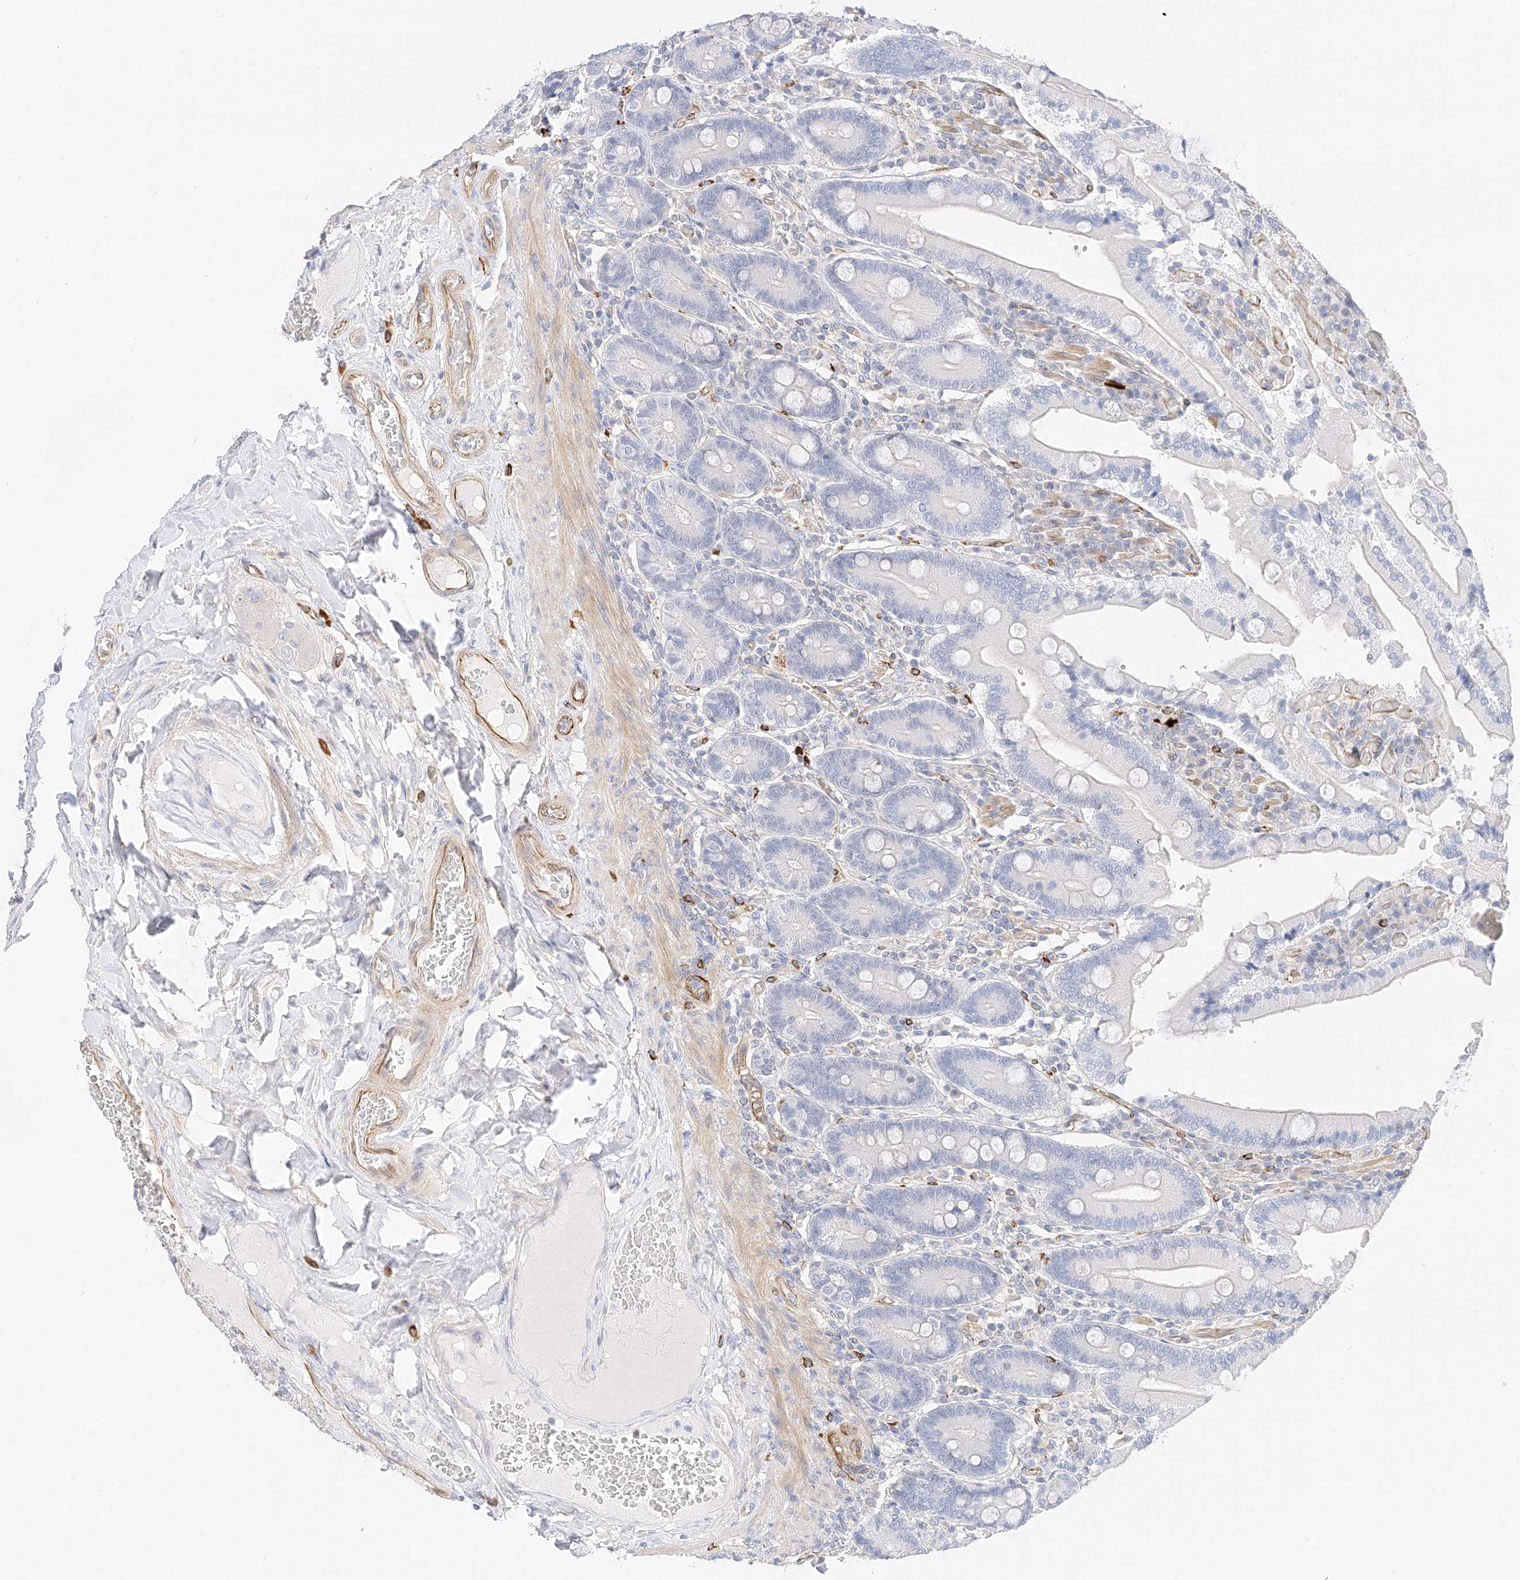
{"staining": {"intensity": "negative", "quantity": "none", "location": "none"}, "tissue": "duodenum", "cell_type": "Glandular cells", "image_type": "normal", "snomed": [{"axis": "morphology", "description": "Normal tissue, NOS"}, {"axis": "topography", "description": "Duodenum"}], "caption": "This is an IHC image of unremarkable human duodenum. There is no positivity in glandular cells.", "gene": "CDCP2", "patient": {"sex": "female", "age": 62}}